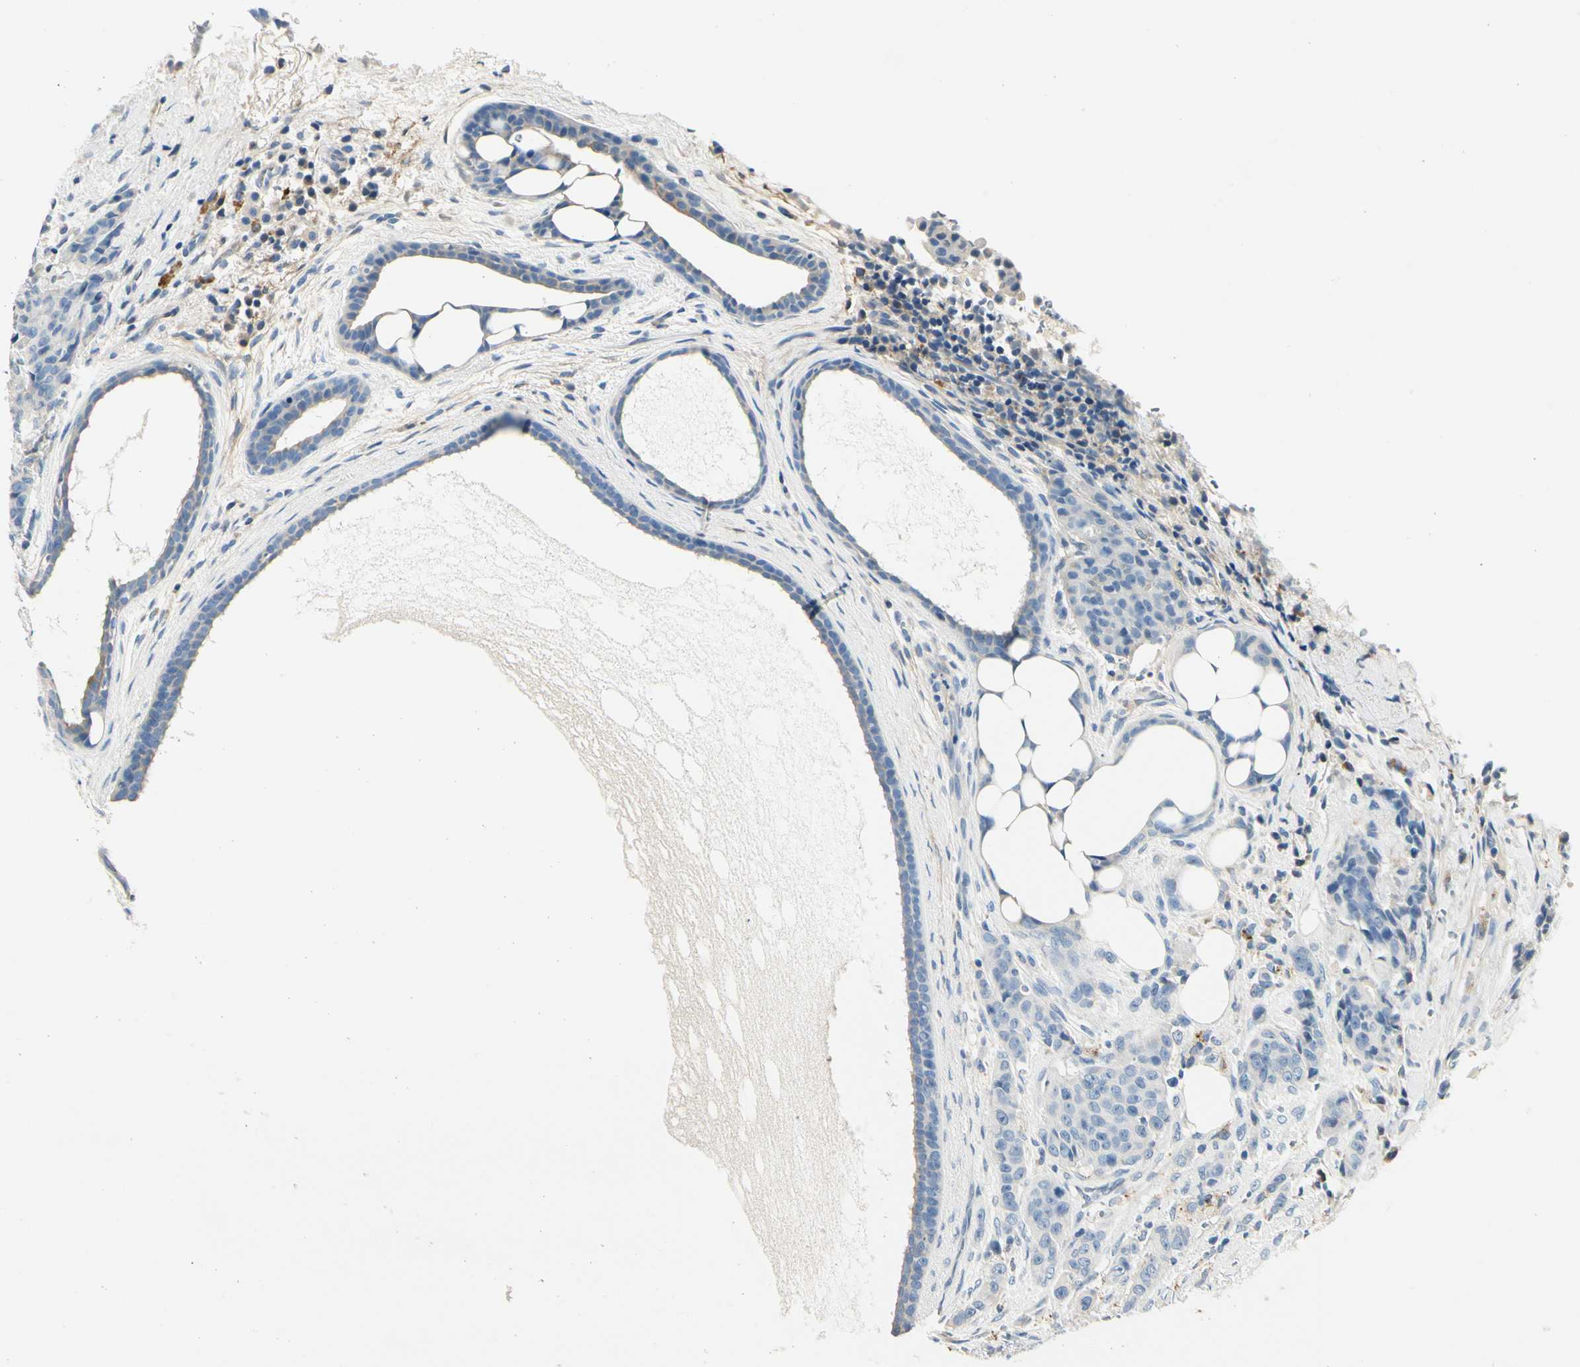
{"staining": {"intensity": "negative", "quantity": "none", "location": "none"}, "tissue": "breast cancer", "cell_type": "Tumor cells", "image_type": "cancer", "snomed": [{"axis": "morphology", "description": "Duct carcinoma"}, {"axis": "topography", "description": "Breast"}], "caption": "High magnification brightfield microscopy of breast invasive ductal carcinoma stained with DAB (brown) and counterstained with hematoxylin (blue): tumor cells show no significant positivity.", "gene": "TGFBR3", "patient": {"sex": "female", "age": 40}}